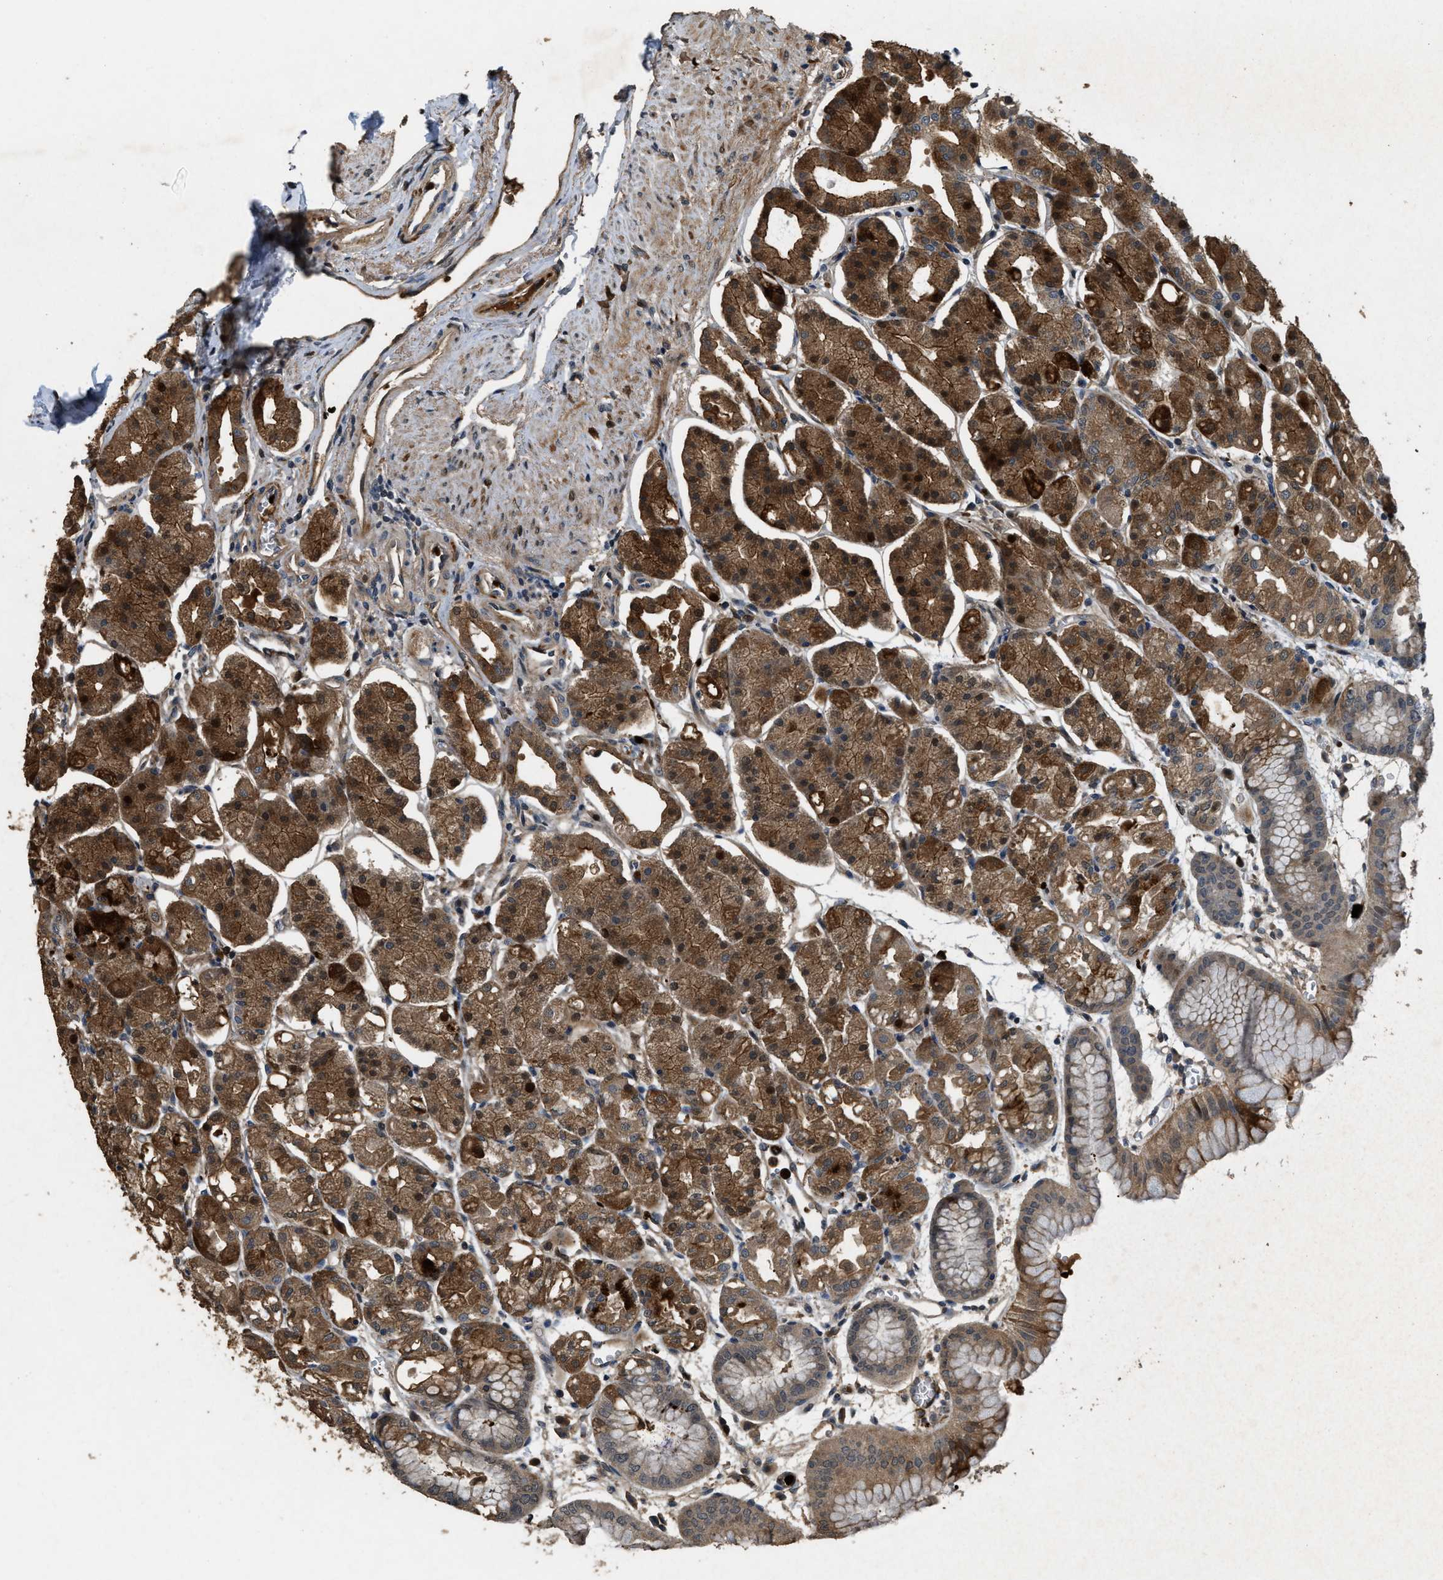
{"staining": {"intensity": "strong", "quantity": ">75%", "location": "cytoplasmic/membranous,nuclear"}, "tissue": "stomach", "cell_type": "Glandular cells", "image_type": "normal", "snomed": [{"axis": "morphology", "description": "Normal tissue, NOS"}, {"axis": "topography", "description": "Stomach, lower"}], "caption": "This is a photomicrograph of IHC staining of normal stomach, which shows strong staining in the cytoplasmic/membranous,nuclear of glandular cells.", "gene": "RNF141", "patient": {"sex": "male", "age": 71}}